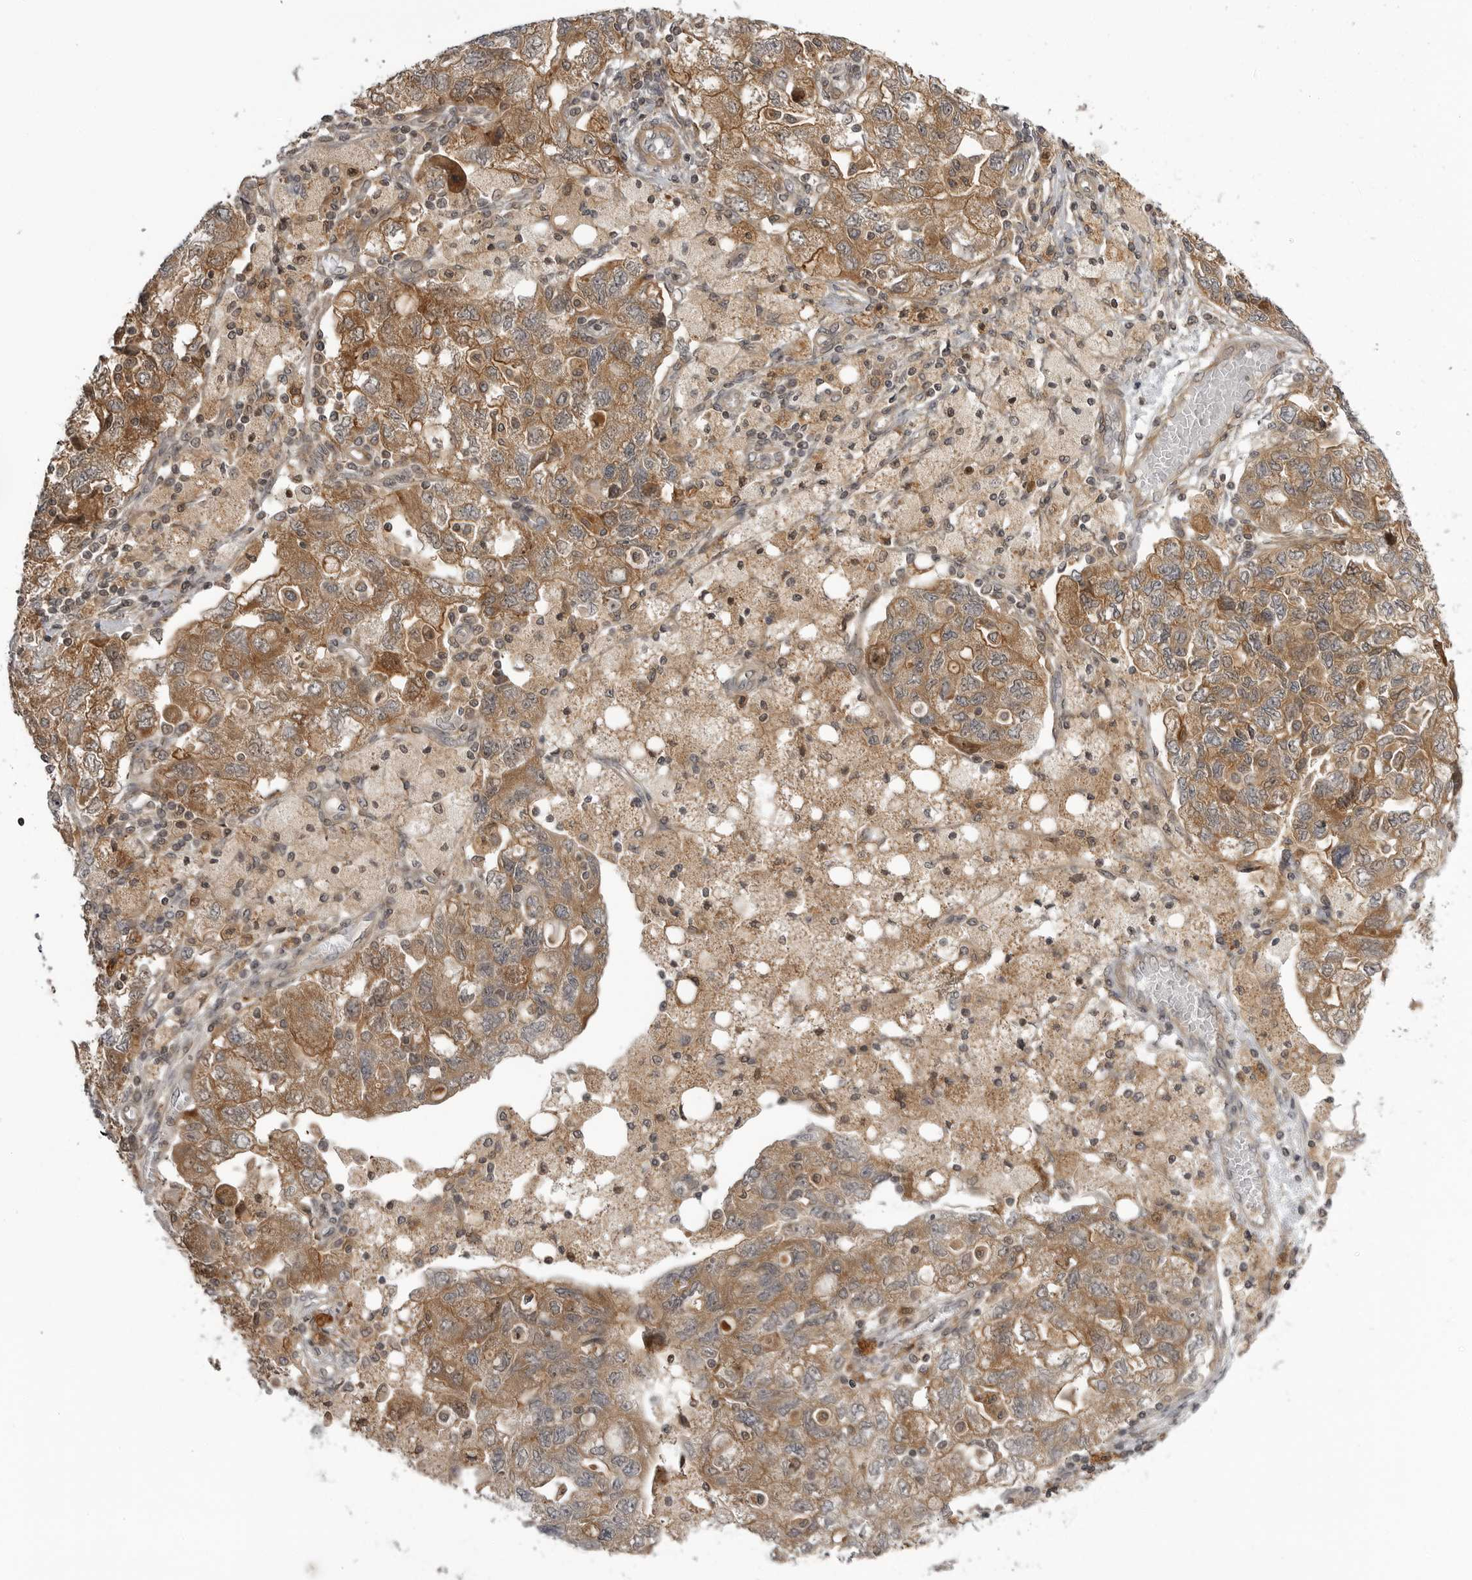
{"staining": {"intensity": "moderate", "quantity": ">75%", "location": "cytoplasmic/membranous"}, "tissue": "ovarian cancer", "cell_type": "Tumor cells", "image_type": "cancer", "snomed": [{"axis": "morphology", "description": "Carcinoma, NOS"}, {"axis": "morphology", "description": "Cystadenocarcinoma, serous, NOS"}, {"axis": "topography", "description": "Ovary"}], "caption": "A medium amount of moderate cytoplasmic/membranous positivity is seen in about >75% of tumor cells in ovarian carcinoma tissue.", "gene": "LRRC45", "patient": {"sex": "female", "age": 69}}